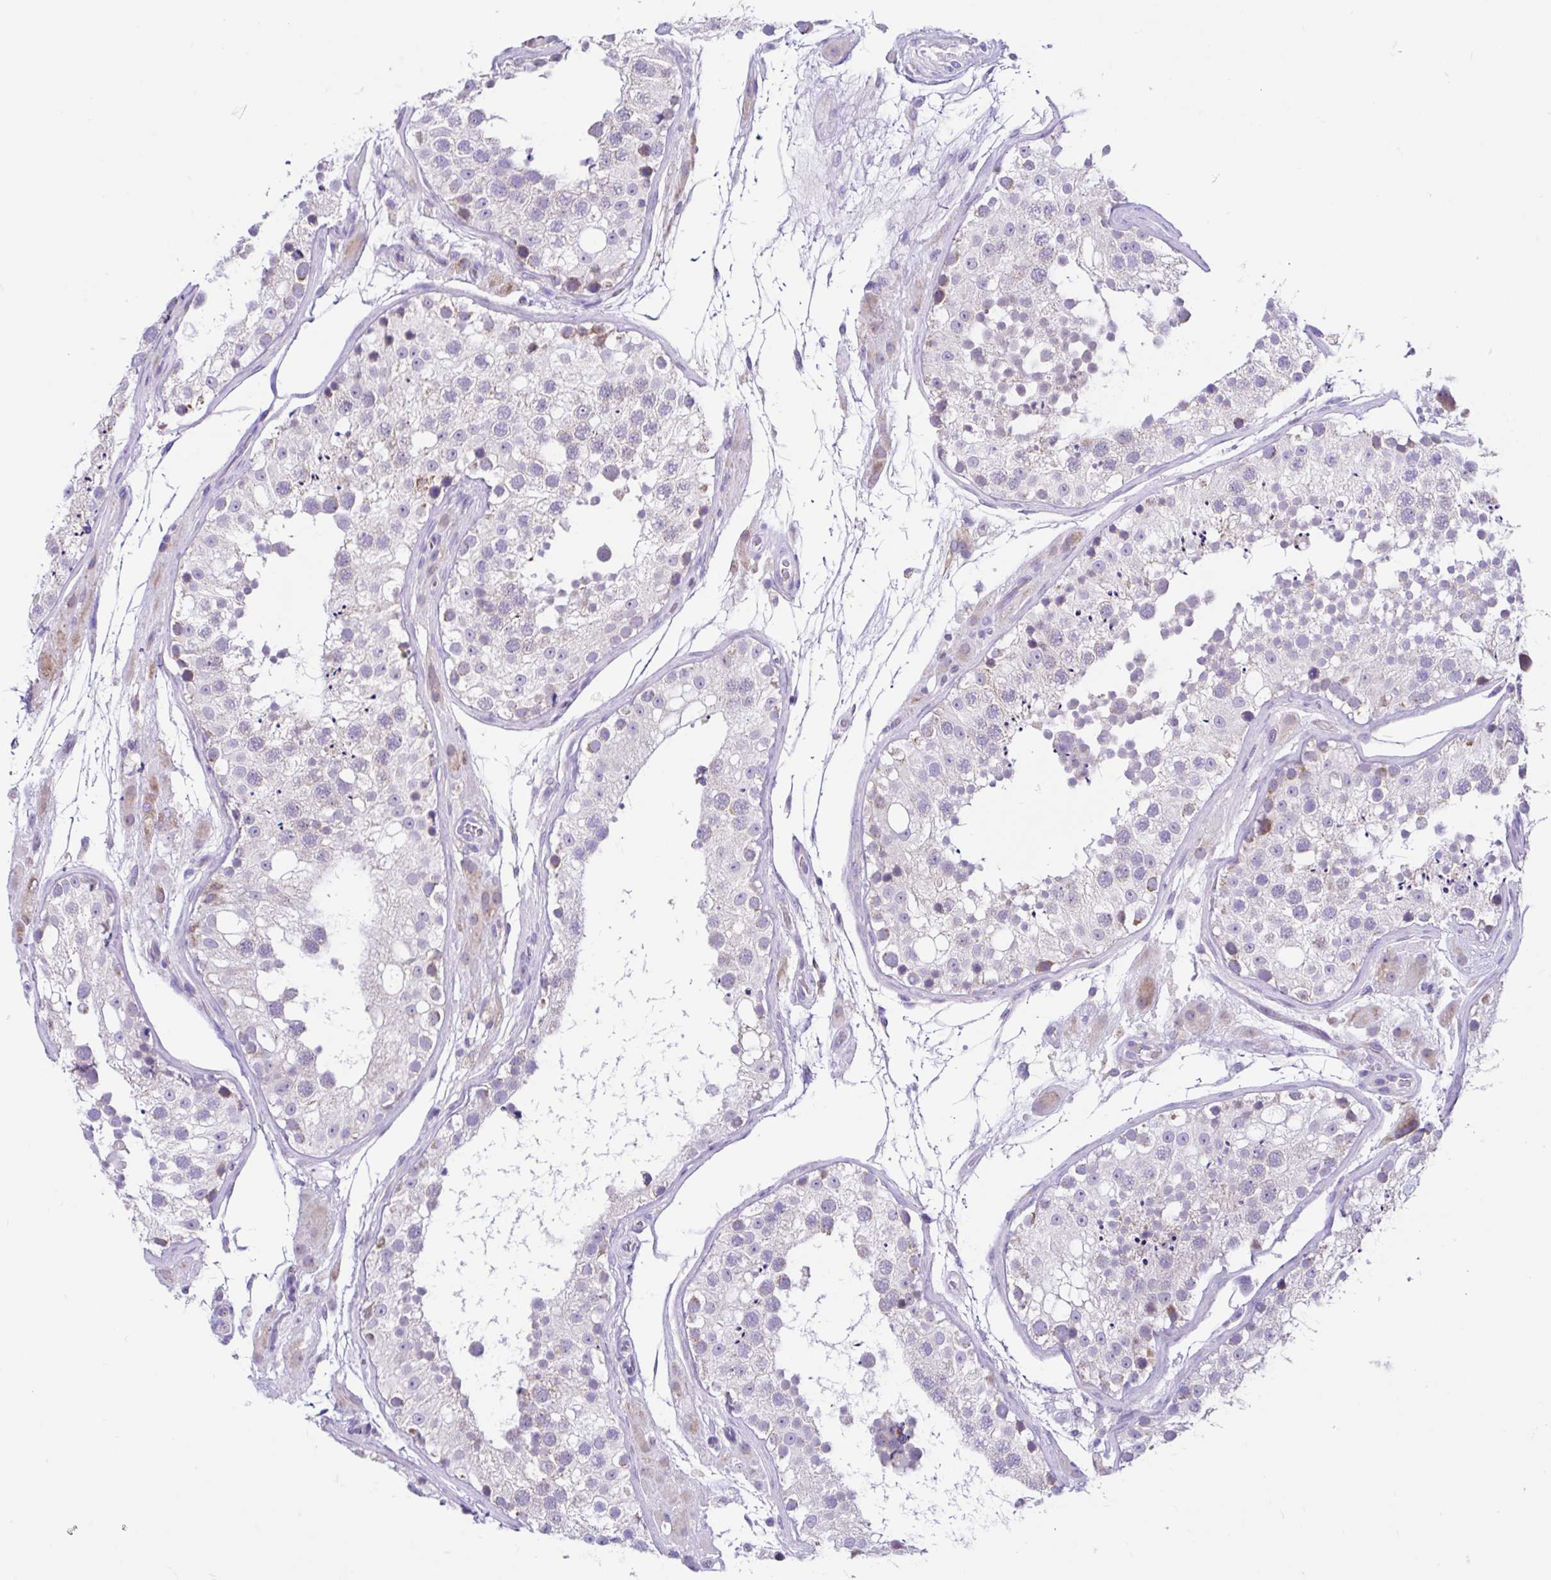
{"staining": {"intensity": "weak", "quantity": "<25%", "location": "cytoplasmic/membranous"}, "tissue": "testis", "cell_type": "Cells in seminiferous ducts", "image_type": "normal", "snomed": [{"axis": "morphology", "description": "Normal tissue, NOS"}, {"axis": "topography", "description": "Testis"}], "caption": "Photomicrograph shows no significant protein expression in cells in seminiferous ducts of normal testis. (DAB (3,3'-diaminobenzidine) immunohistochemistry (IHC) with hematoxylin counter stain).", "gene": "NDUFS2", "patient": {"sex": "male", "age": 26}}